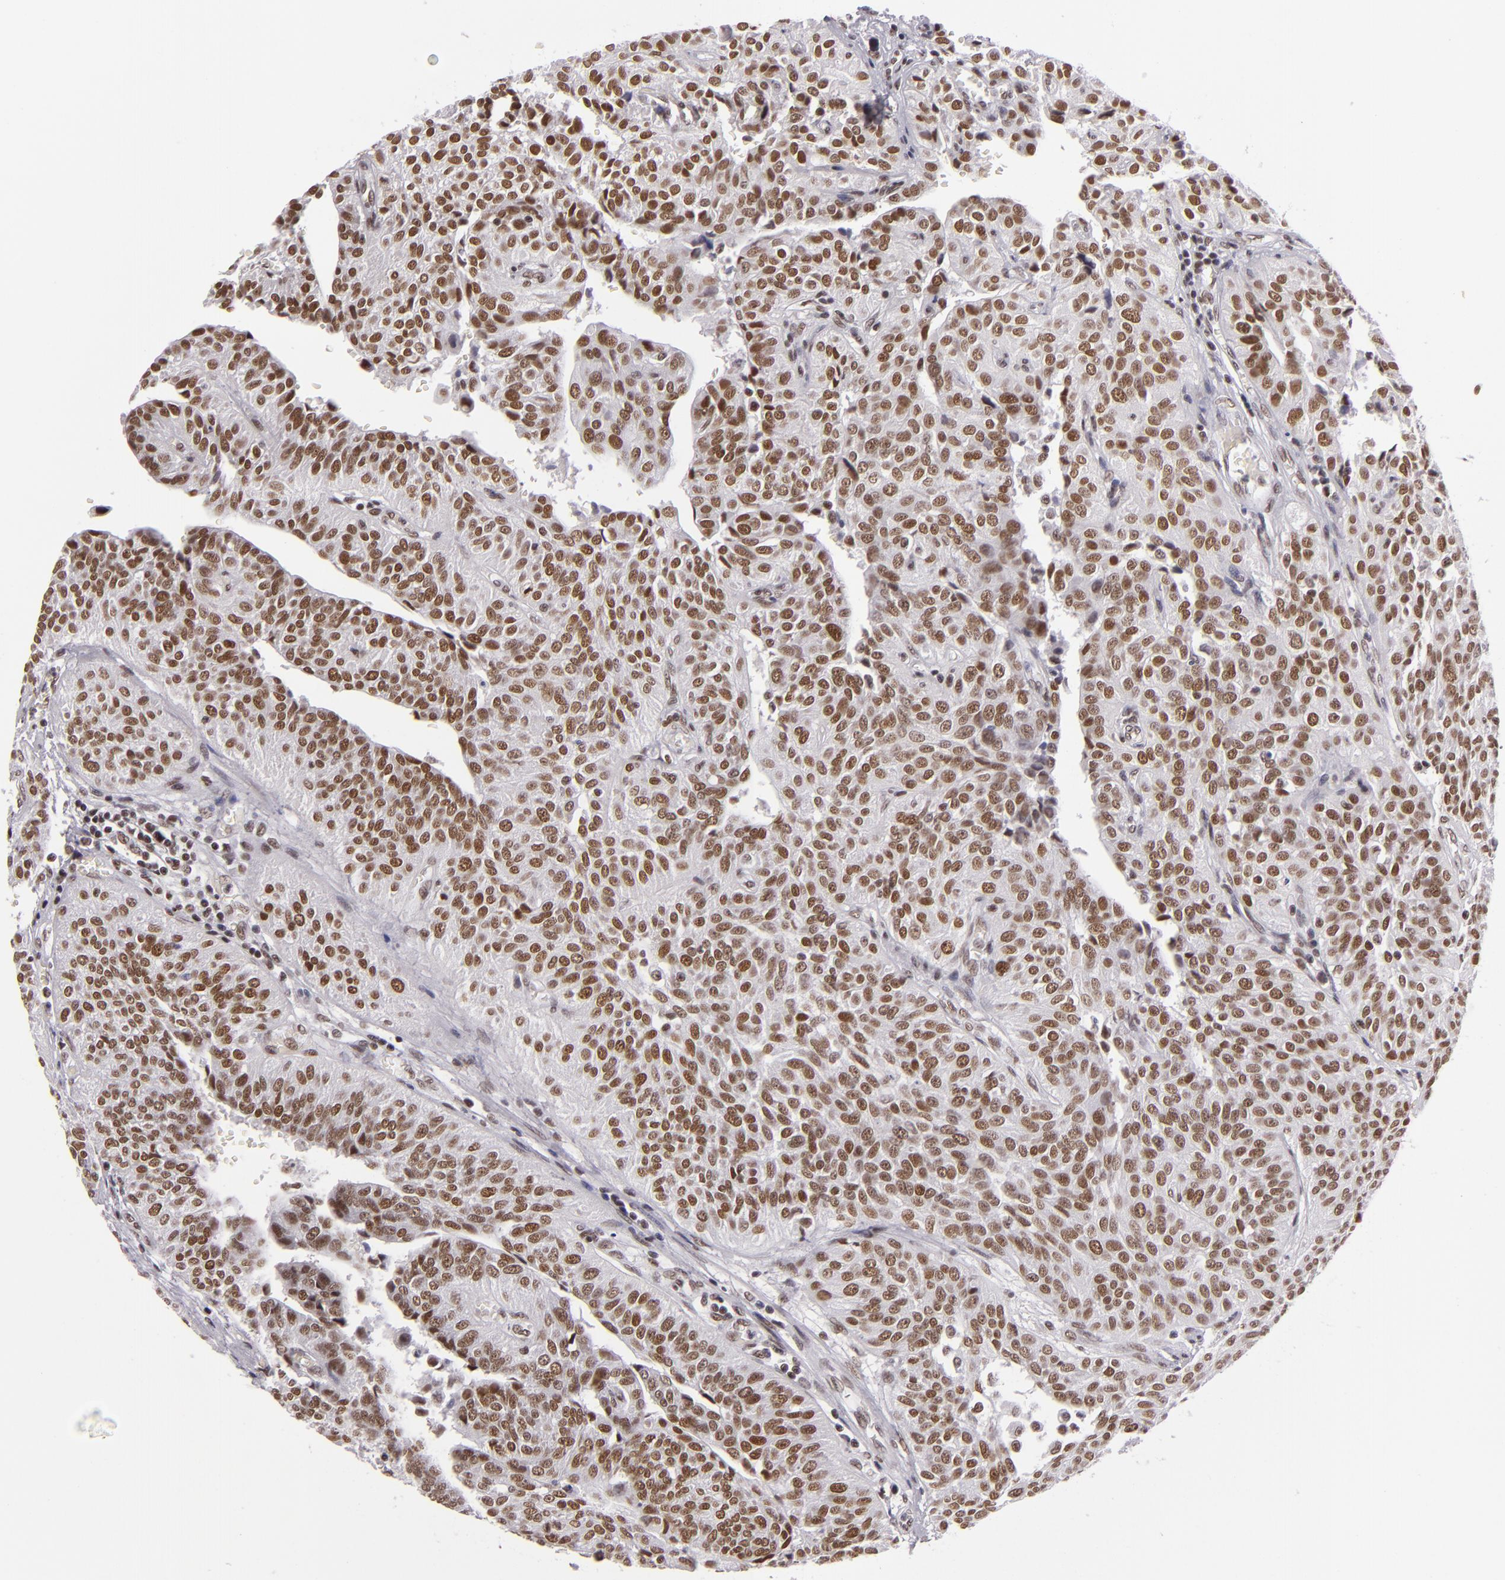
{"staining": {"intensity": "moderate", "quantity": ">75%", "location": "nuclear"}, "tissue": "urothelial cancer", "cell_type": "Tumor cells", "image_type": "cancer", "snomed": [{"axis": "morphology", "description": "Urothelial carcinoma, High grade"}, {"axis": "topography", "description": "Urinary bladder"}], "caption": "A medium amount of moderate nuclear positivity is present in approximately >75% of tumor cells in urothelial carcinoma (high-grade) tissue.", "gene": "BRD8", "patient": {"sex": "male", "age": 56}}